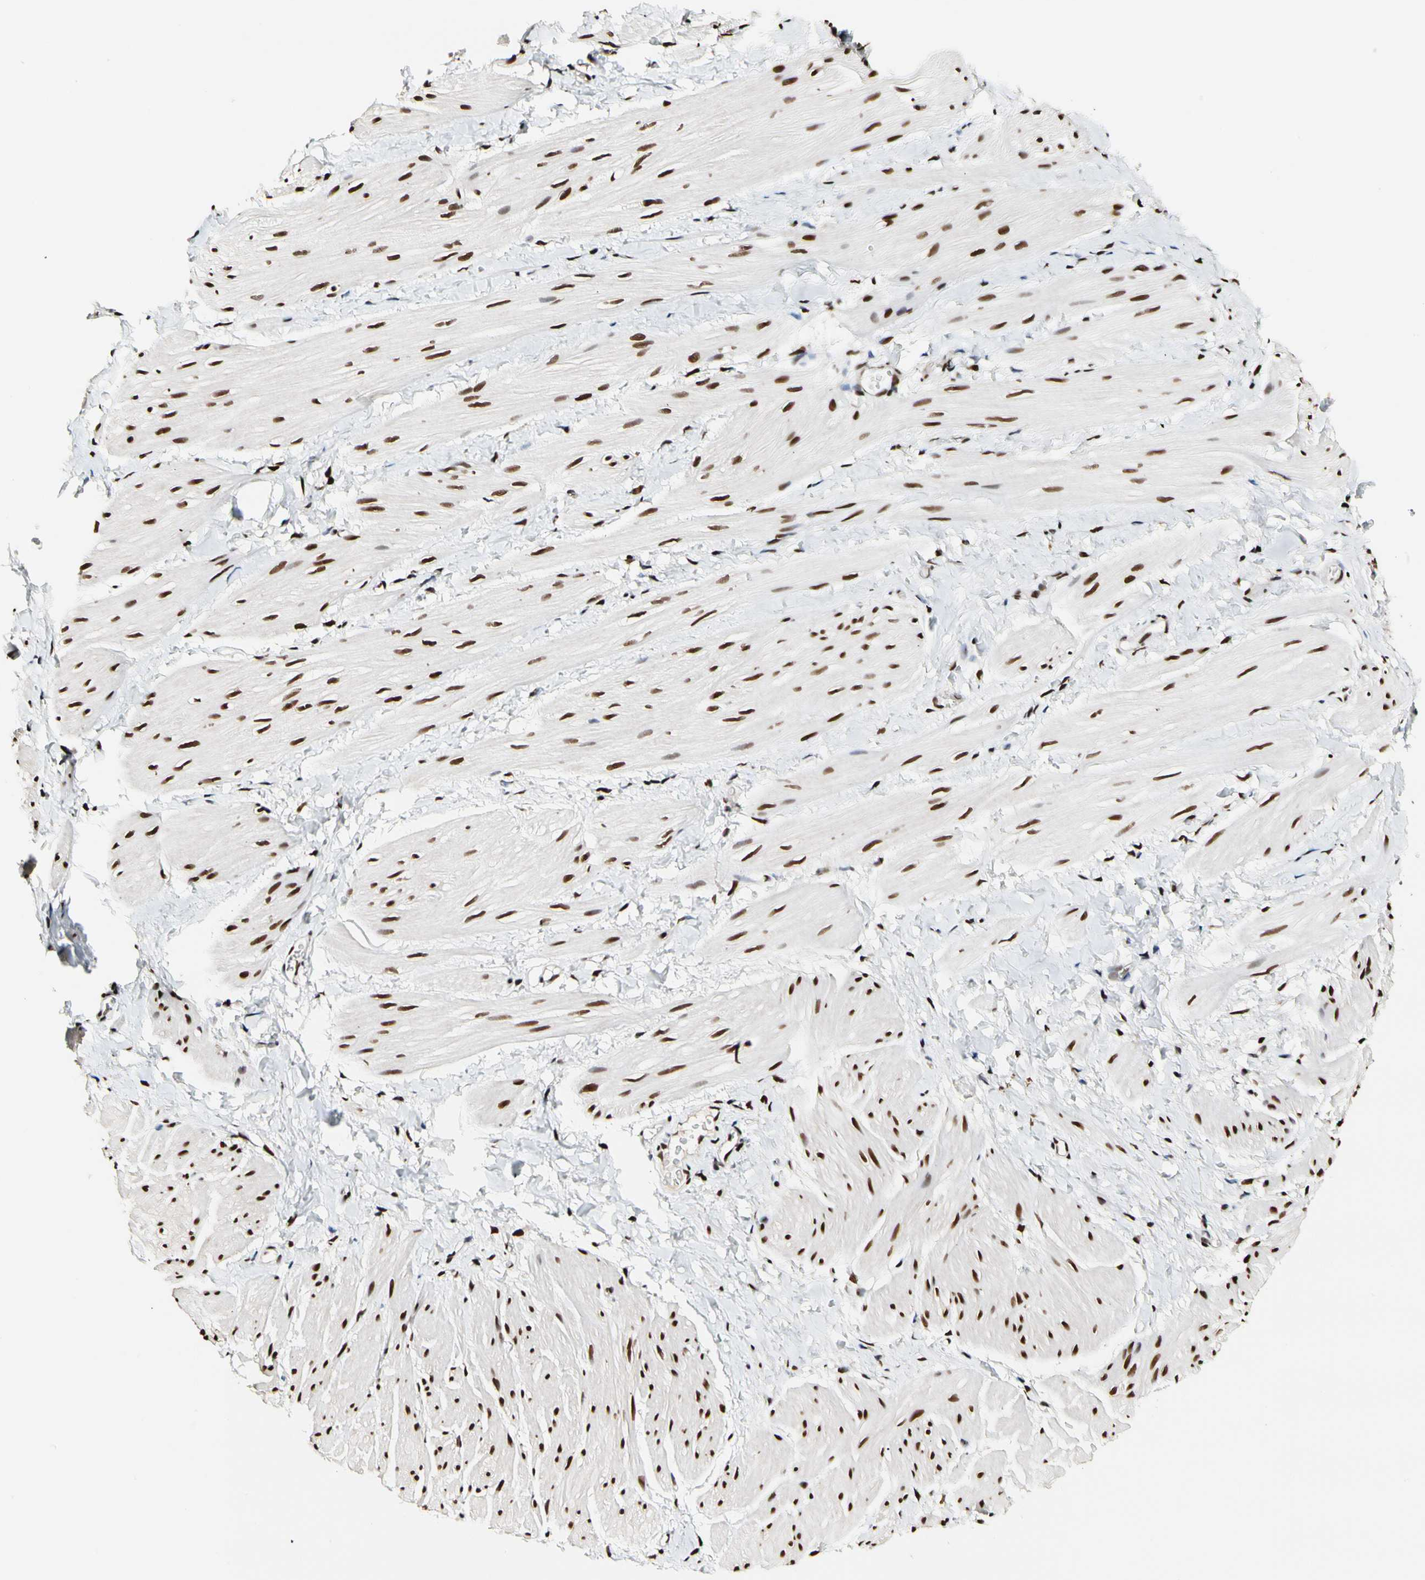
{"staining": {"intensity": "moderate", "quantity": "<25%", "location": "nuclear"}, "tissue": "smooth muscle", "cell_type": "Smooth muscle cells", "image_type": "normal", "snomed": [{"axis": "morphology", "description": "Normal tissue, NOS"}, {"axis": "topography", "description": "Smooth muscle"}], "caption": "IHC of normal human smooth muscle reveals low levels of moderate nuclear positivity in about <25% of smooth muscle cells. Using DAB (brown) and hematoxylin (blue) stains, captured at high magnification using brightfield microscopy.", "gene": "NFIA", "patient": {"sex": "male", "age": 16}}